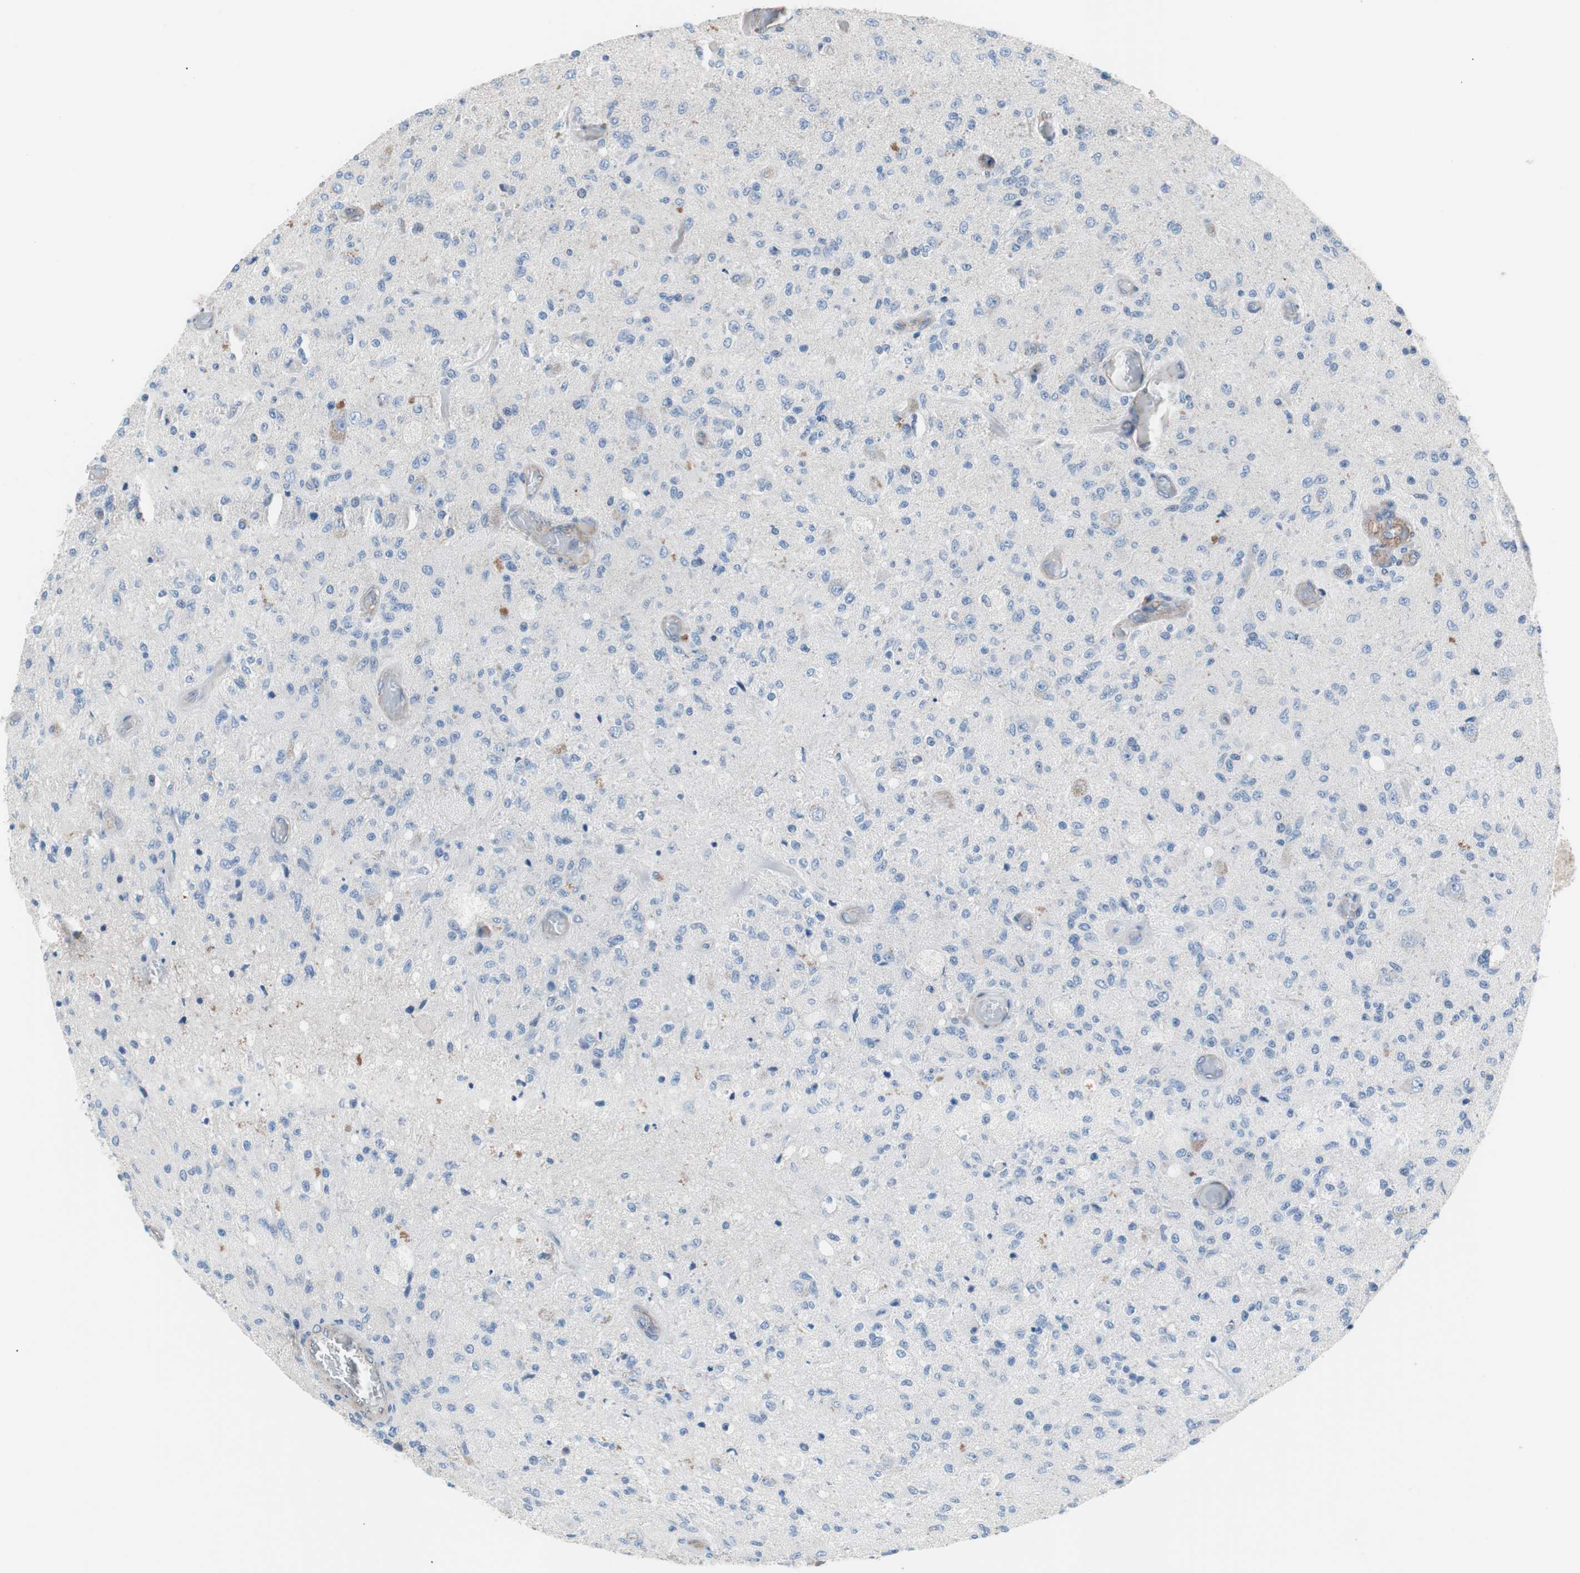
{"staining": {"intensity": "negative", "quantity": "none", "location": "none"}, "tissue": "glioma", "cell_type": "Tumor cells", "image_type": "cancer", "snomed": [{"axis": "morphology", "description": "Normal tissue, NOS"}, {"axis": "morphology", "description": "Glioma, malignant, High grade"}, {"axis": "topography", "description": "Cerebral cortex"}], "caption": "A high-resolution image shows immunohistochemistry staining of glioma, which displays no significant positivity in tumor cells.", "gene": "GPR160", "patient": {"sex": "male", "age": 77}}